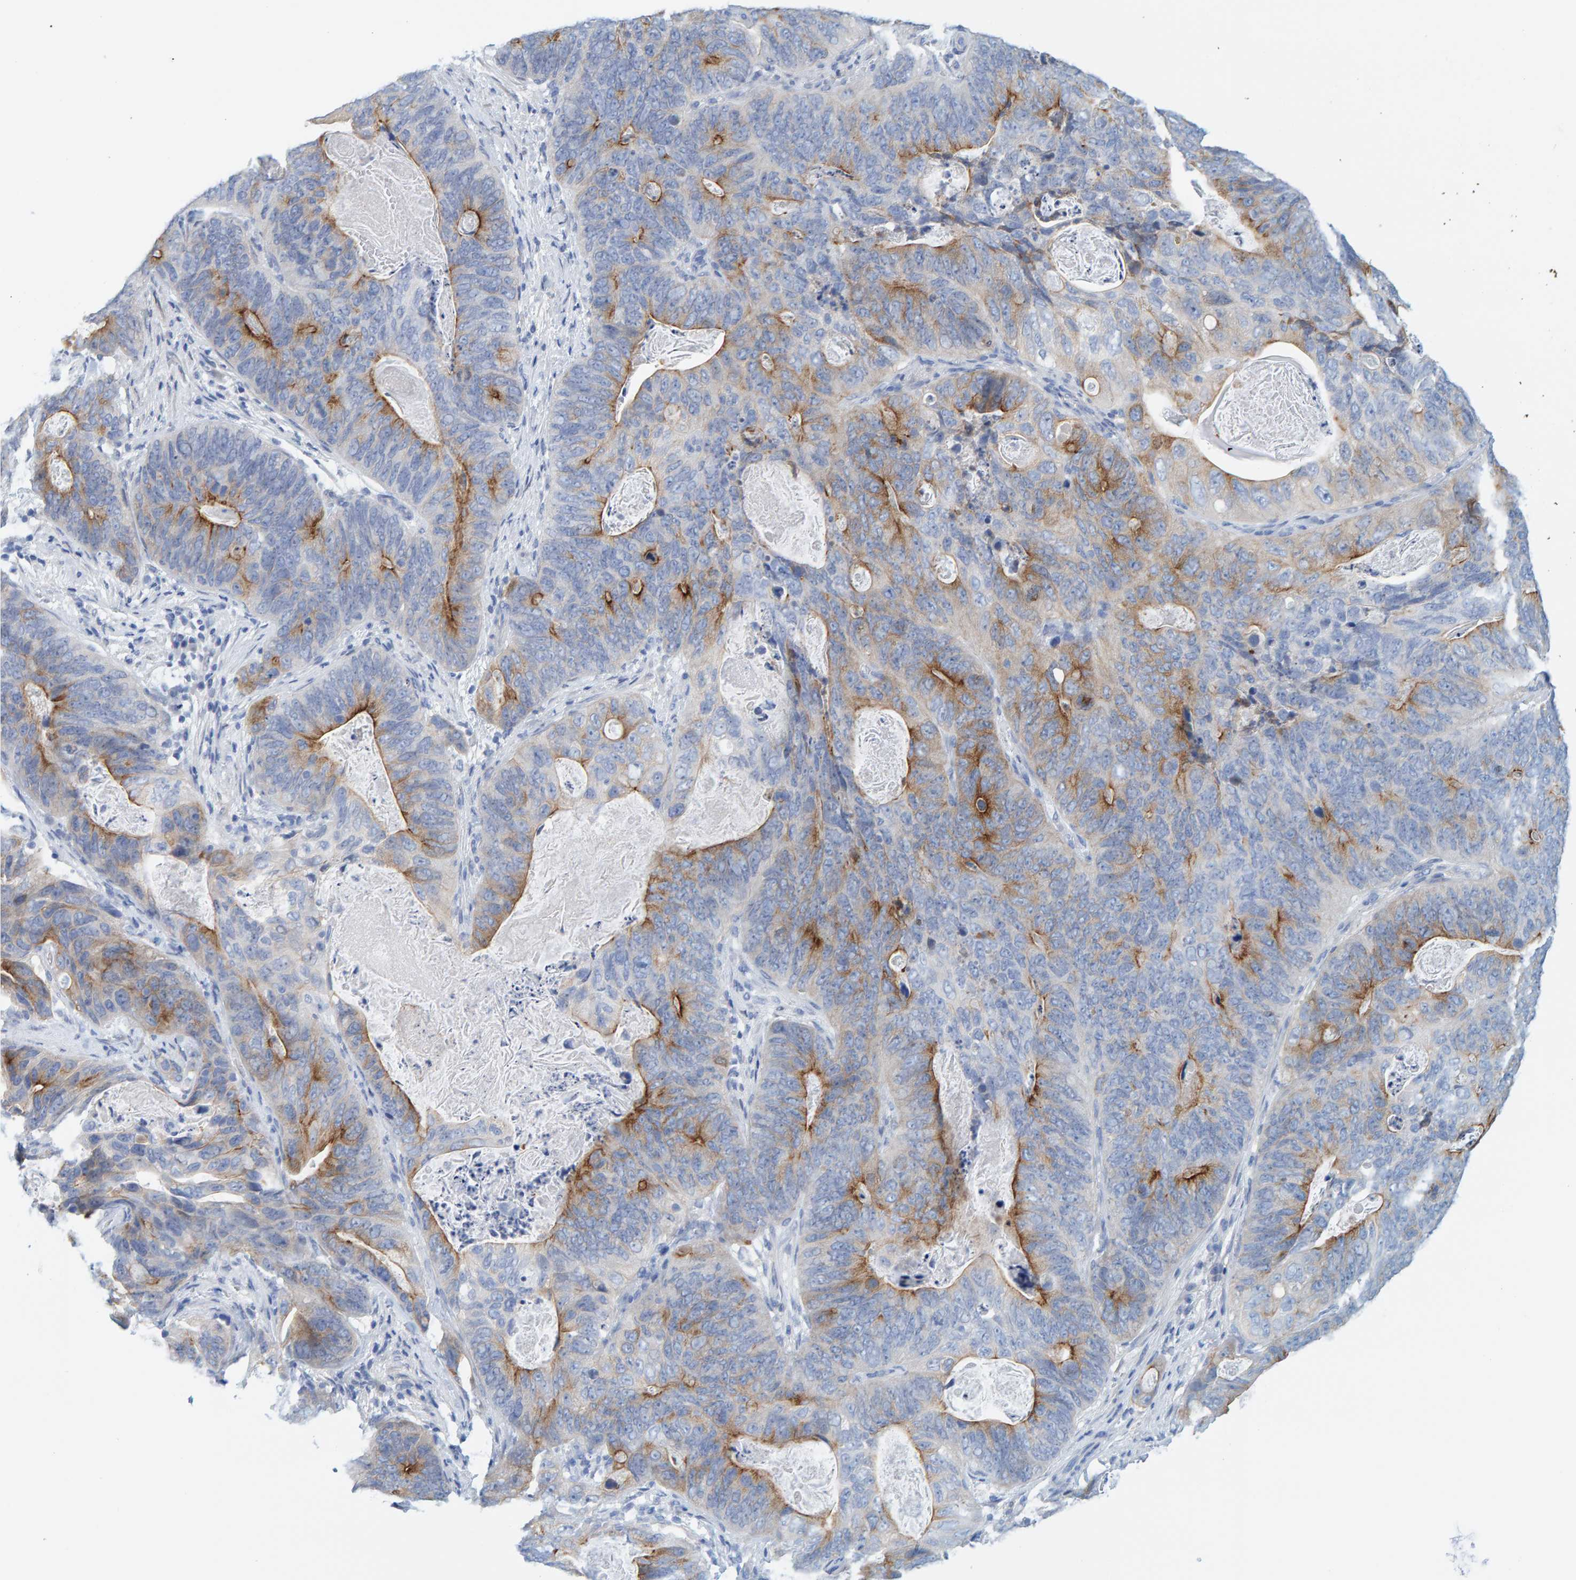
{"staining": {"intensity": "moderate", "quantity": "25%-75%", "location": "cytoplasmic/membranous"}, "tissue": "stomach cancer", "cell_type": "Tumor cells", "image_type": "cancer", "snomed": [{"axis": "morphology", "description": "Normal tissue, NOS"}, {"axis": "morphology", "description": "Adenocarcinoma, NOS"}, {"axis": "topography", "description": "Stomach"}], "caption": "Protein analysis of stomach cancer tissue reveals moderate cytoplasmic/membranous staining in about 25%-75% of tumor cells. (DAB IHC with brightfield microscopy, high magnification).", "gene": "KLHL11", "patient": {"sex": "female", "age": 89}}